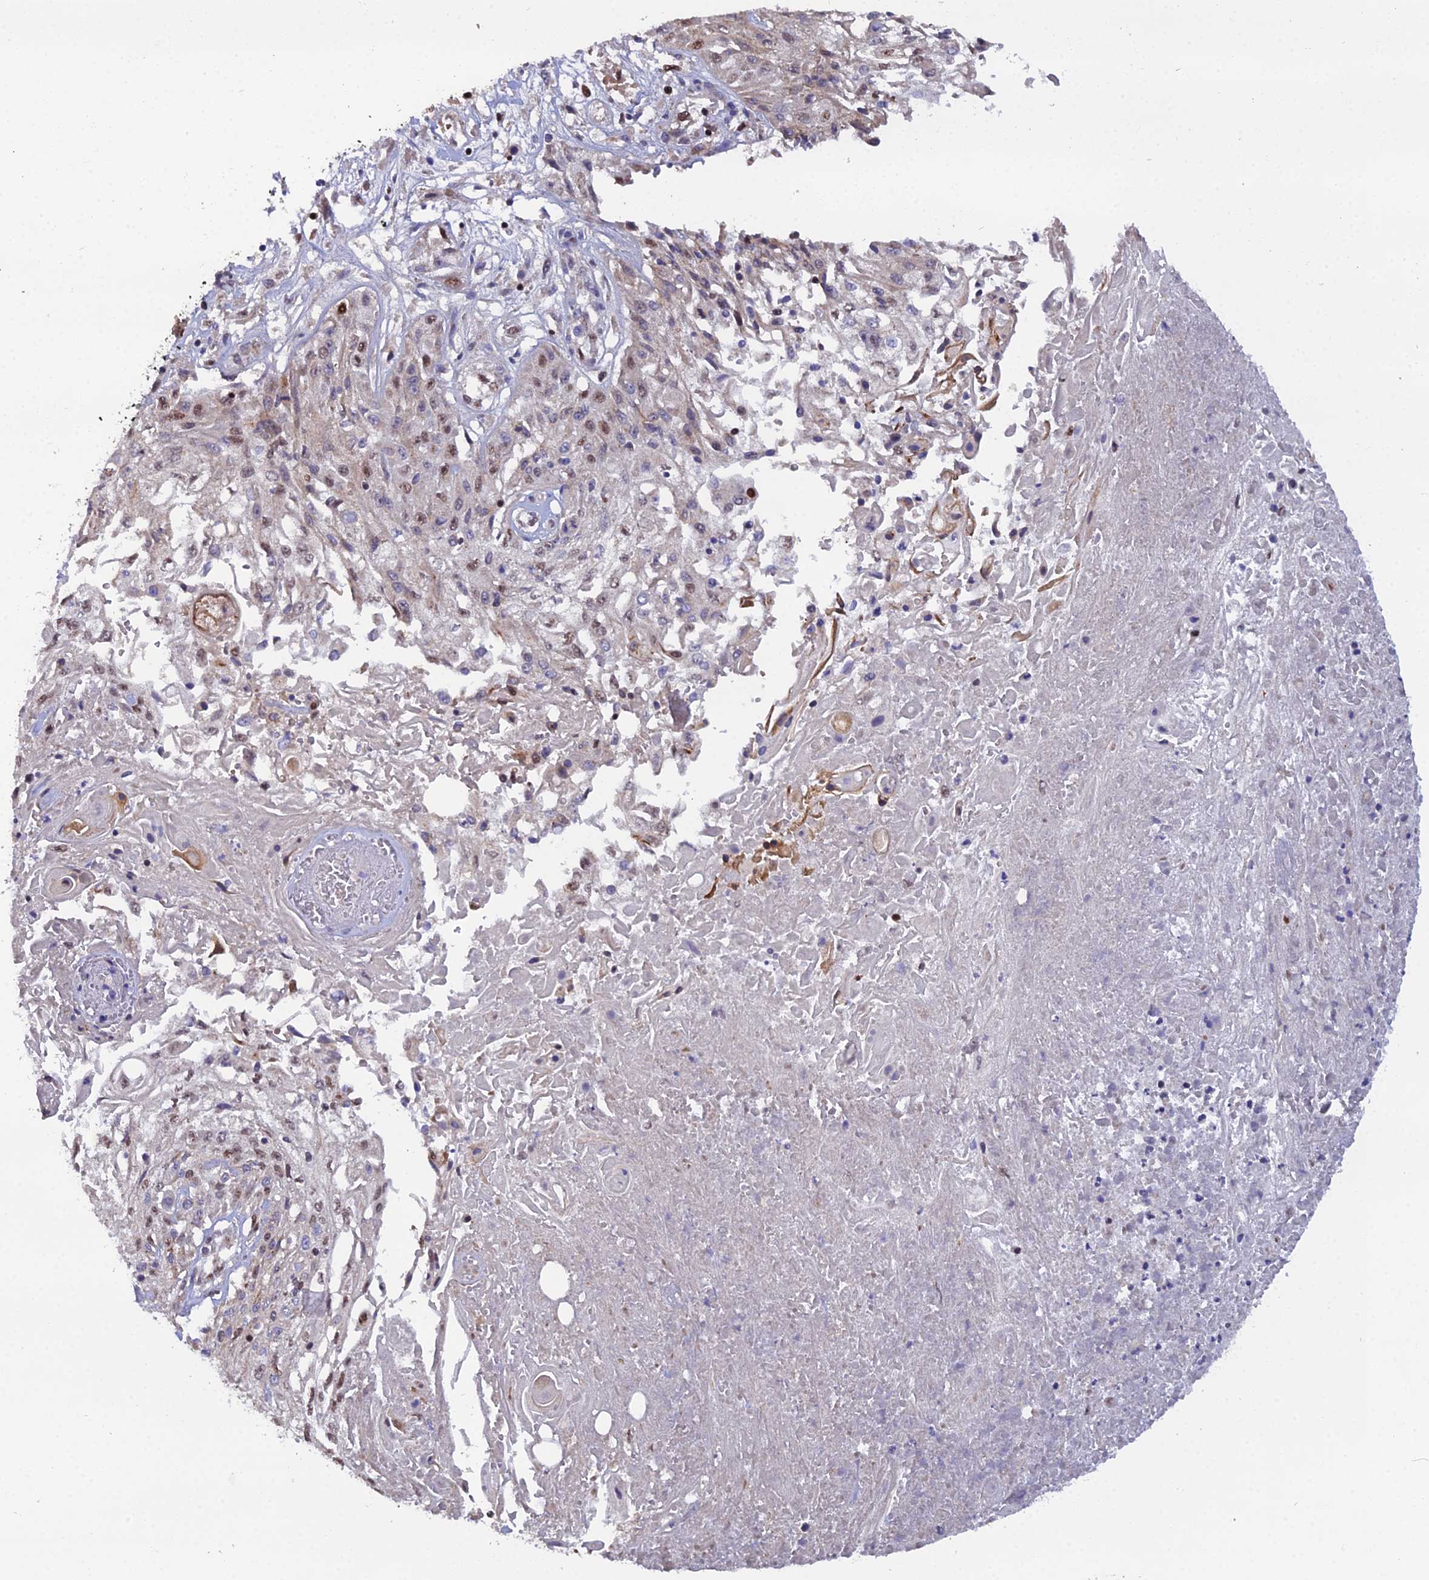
{"staining": {"intensity": "moderate", "quantity": "25%-75%", "location": "nuclear"}, "tissue": "skin cancer", "cell_type": "Tumor cells", "image_type": "cancer", "snomed": [{"axis": "morphology", "description": "Squamous cell carcinoma, NOS"}, {"axis": "morphology", "description": "Squamous cell carcinoma, metastatic, NOS"}, {"axis": "topography", "description": "Skin"}, {"axis": "topography", "description": "Lymph node"}], "caption": "Moderate nuclear expression for a protein is present in approximately 25%-75% of tumor cells of skin cancer using immunohistochemistry (IHC).", "gene": "ARL2", "patient": {"sex": "male", "age": 75}}